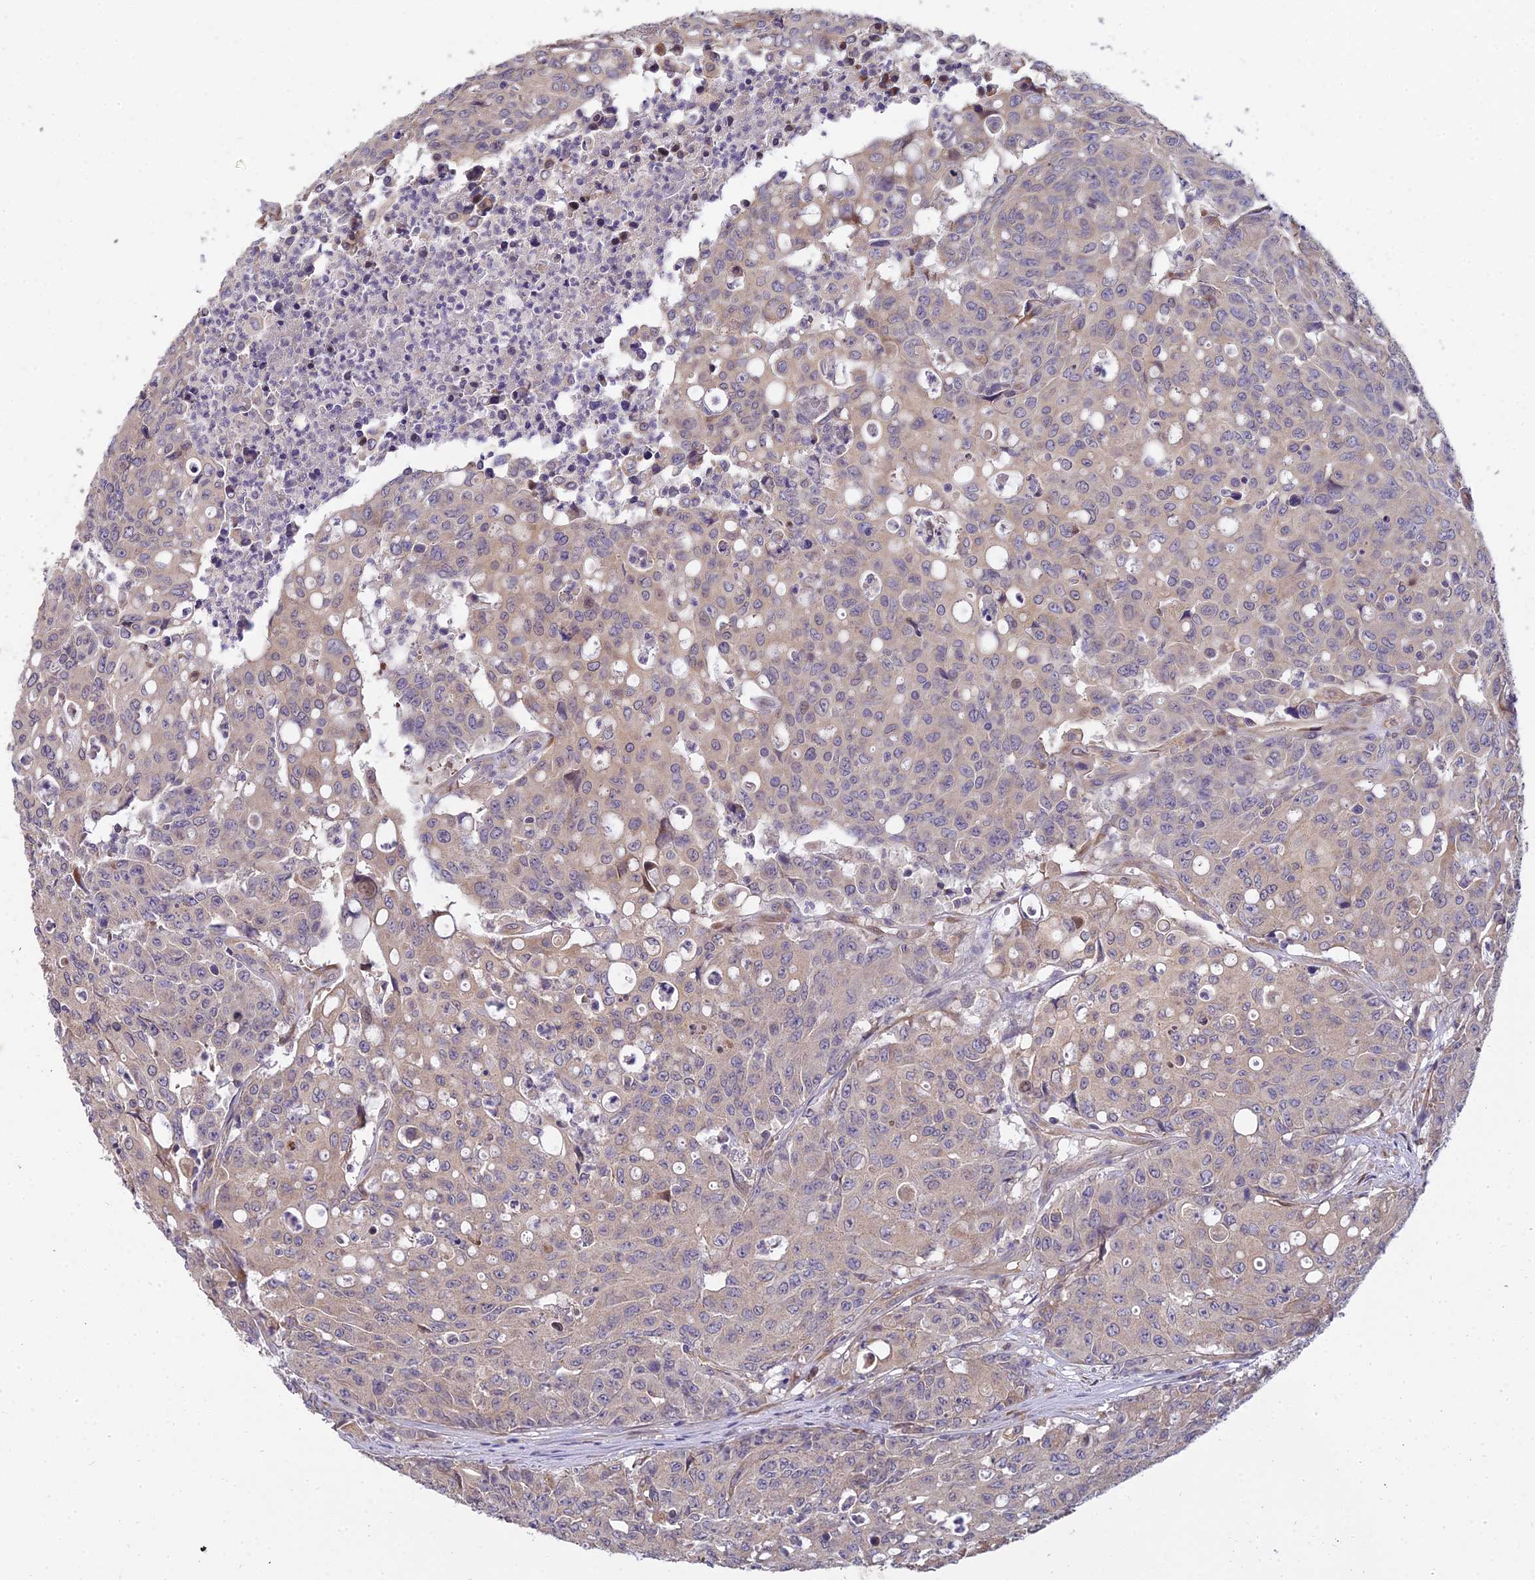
{"staining": {"intensity": "weak", "quantity": "25%-75%", "location": "cytoplasmic/membranous"}, "tissue": "colorectal cancer", "cell_type": "Tumor cells", "image_type": "cancer", "snomed": [{"axis": "morphology", "description": "Adenocarcinoma, NOS"}, {"axis": "topography", "description": "Colon"}], "caption": "A brown stain labels weak cytoplasmic/membranous expression of a protein in human adenocarcinoma (colorectal) tumor cells. The staining was performed using DAB (3,3'-diaminobenzidine) to visualize the protein expression in brown, while the nuclei were stained in blue with hematoxylin (Magnification: 20x).", "gene": "ARL8B", "patient": {"sex": "male", "age": 51}}